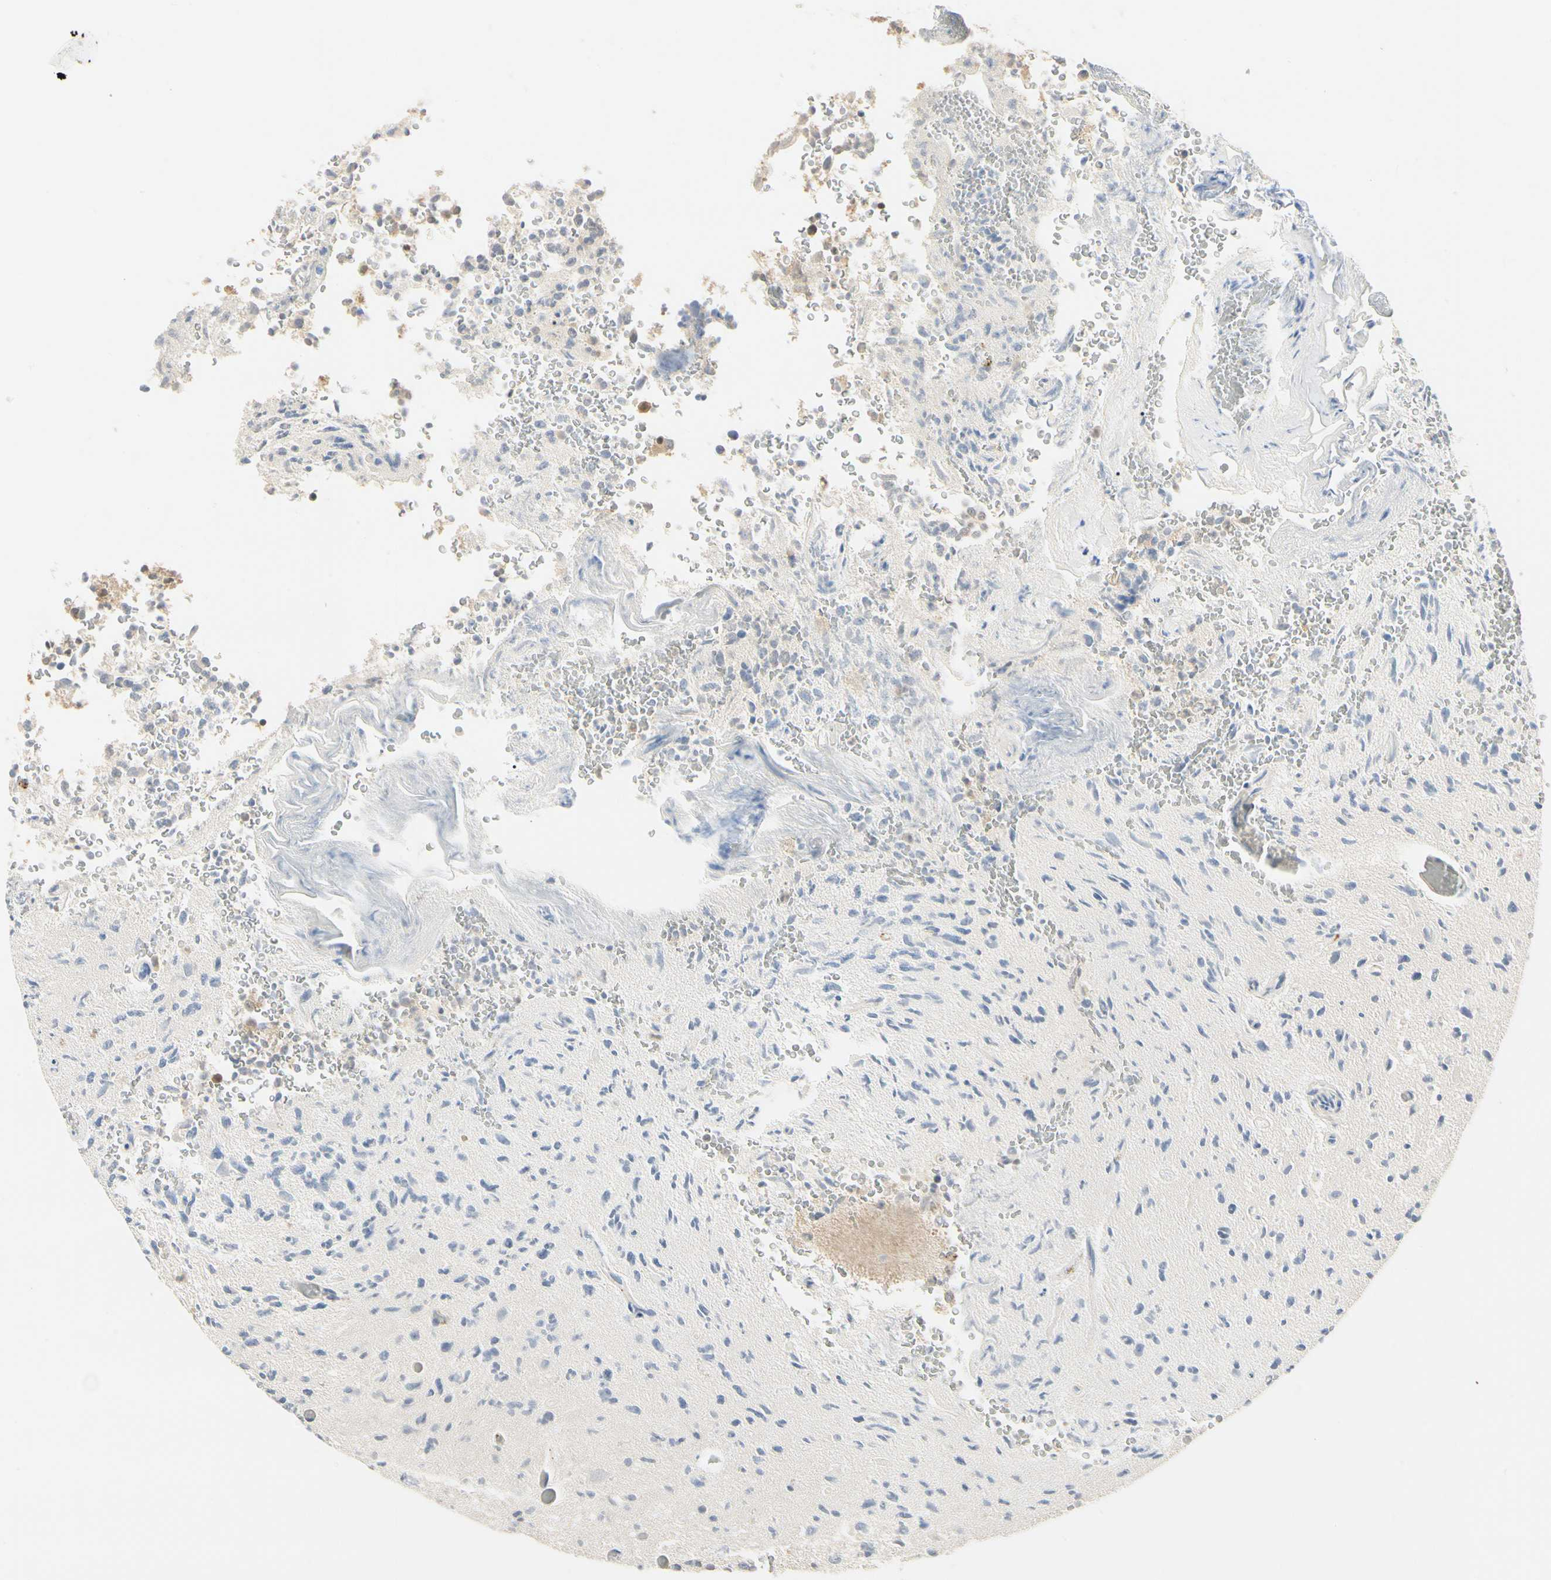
{"staining": {"intensity": "negative", "quantity": "none", "location": "none"}, "tissue": "glioma", "cell_type": "Tumor cells", "image_type": "cancer", "snomed": [{"axis": "morphology", "description": "Glioma, malignant, High grade"}, {"axis": "topography", "description": "pancreas cauda"}], "caption": "A micrograph of malignant glioma (high-grade) stained for a protein reveals no brown staining in tumor cells.", "gene": "UBE2Z", "patient": {"sex": "male", "age": 60}}